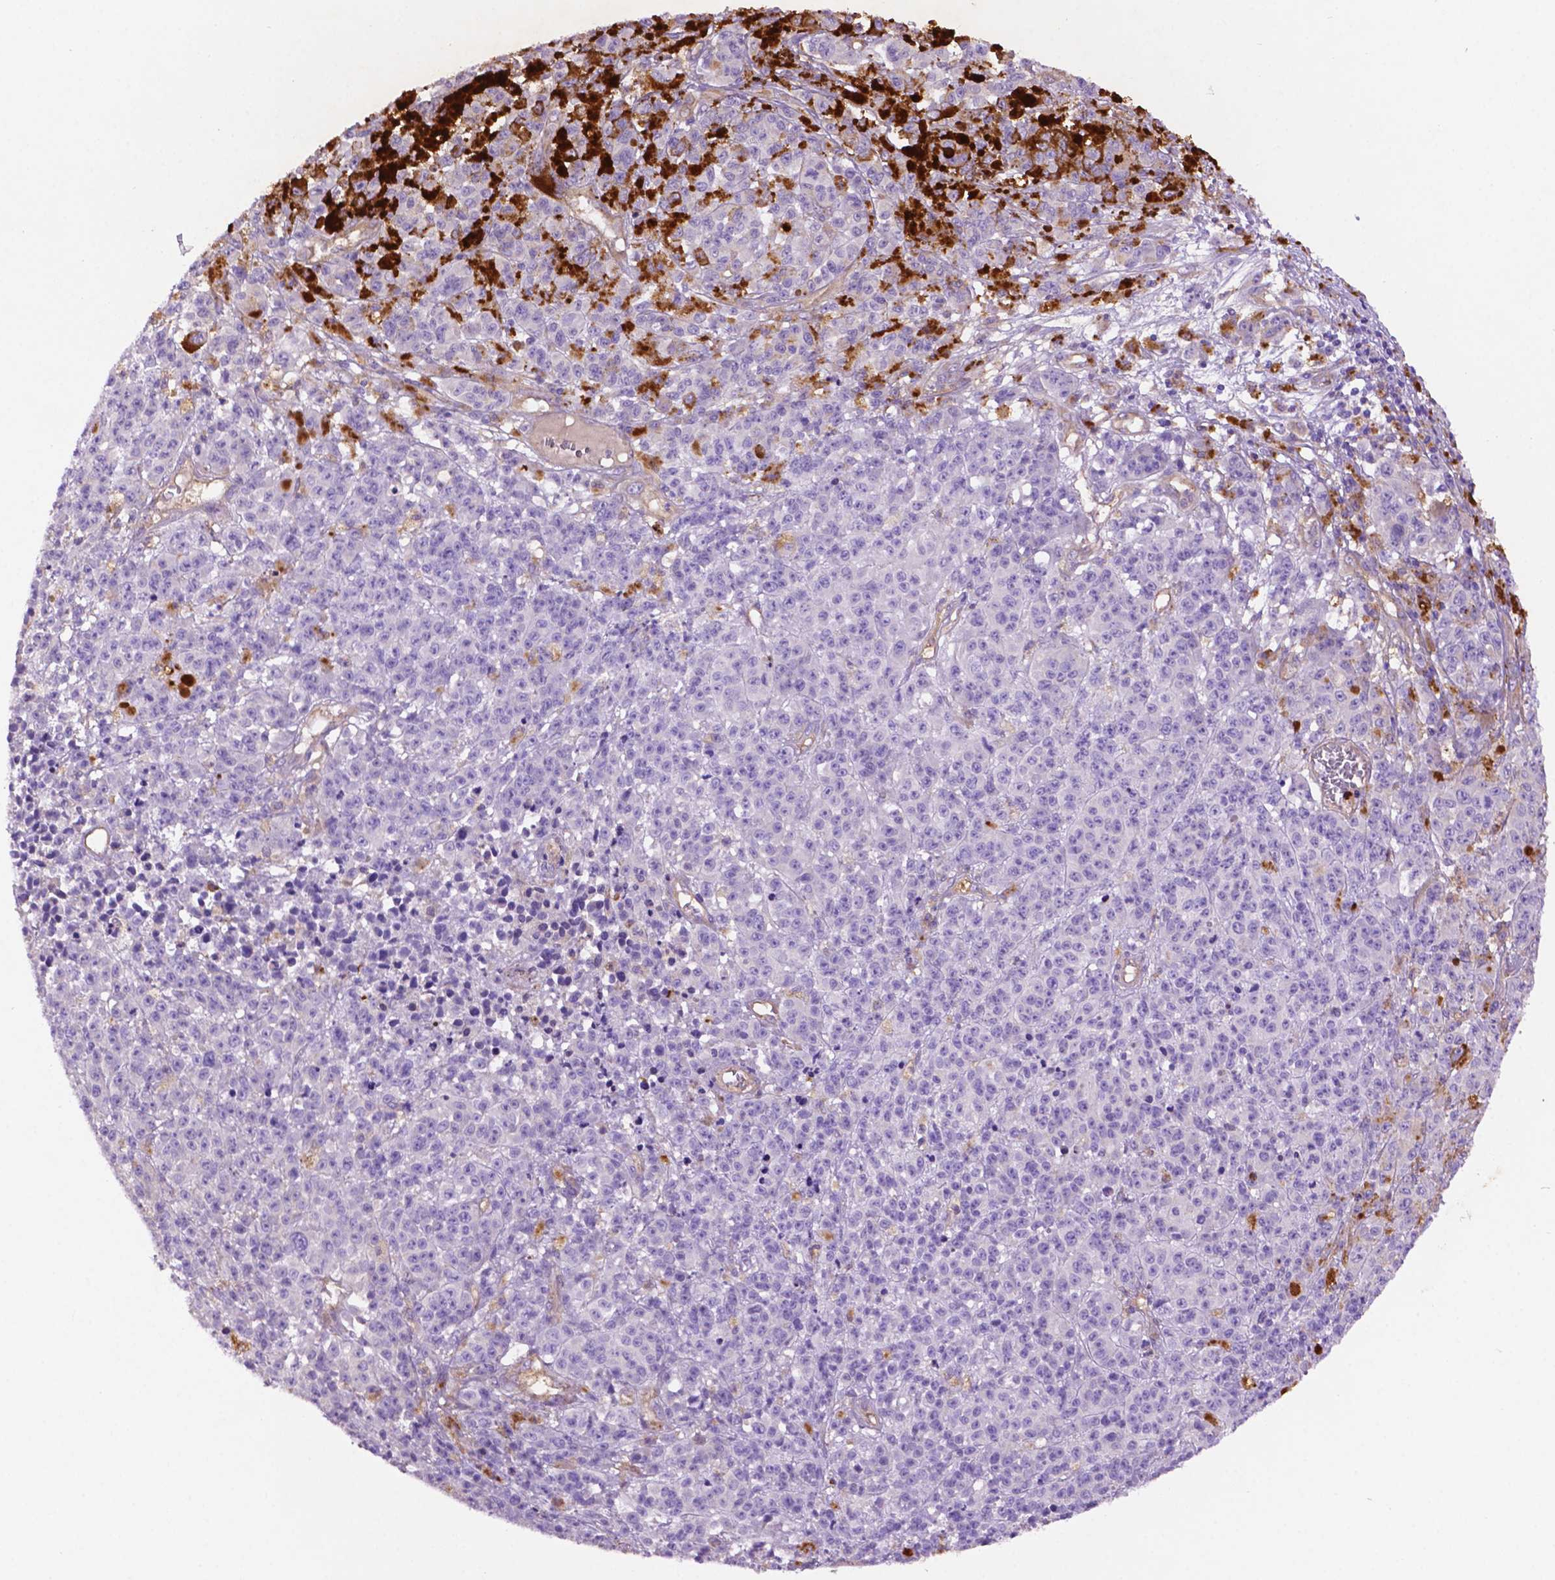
{"staining": {"intensity": "negative", "quantity": "none", "location": "none"}, "tissue": "melanoma", "cell_type": "Tumor cells", "image_type": "cancer", "snomed": [{"axis": "morphology", "description": "Malignant melanoma, NOS"}, {"axis": "topography", "description": "Skin"}], "caption": "The histopathology image demonstrates no significant positivity in tumor cells of melanoma.", "gene": "GDPD5", "patient": {"sex": "female", "age": 58}}